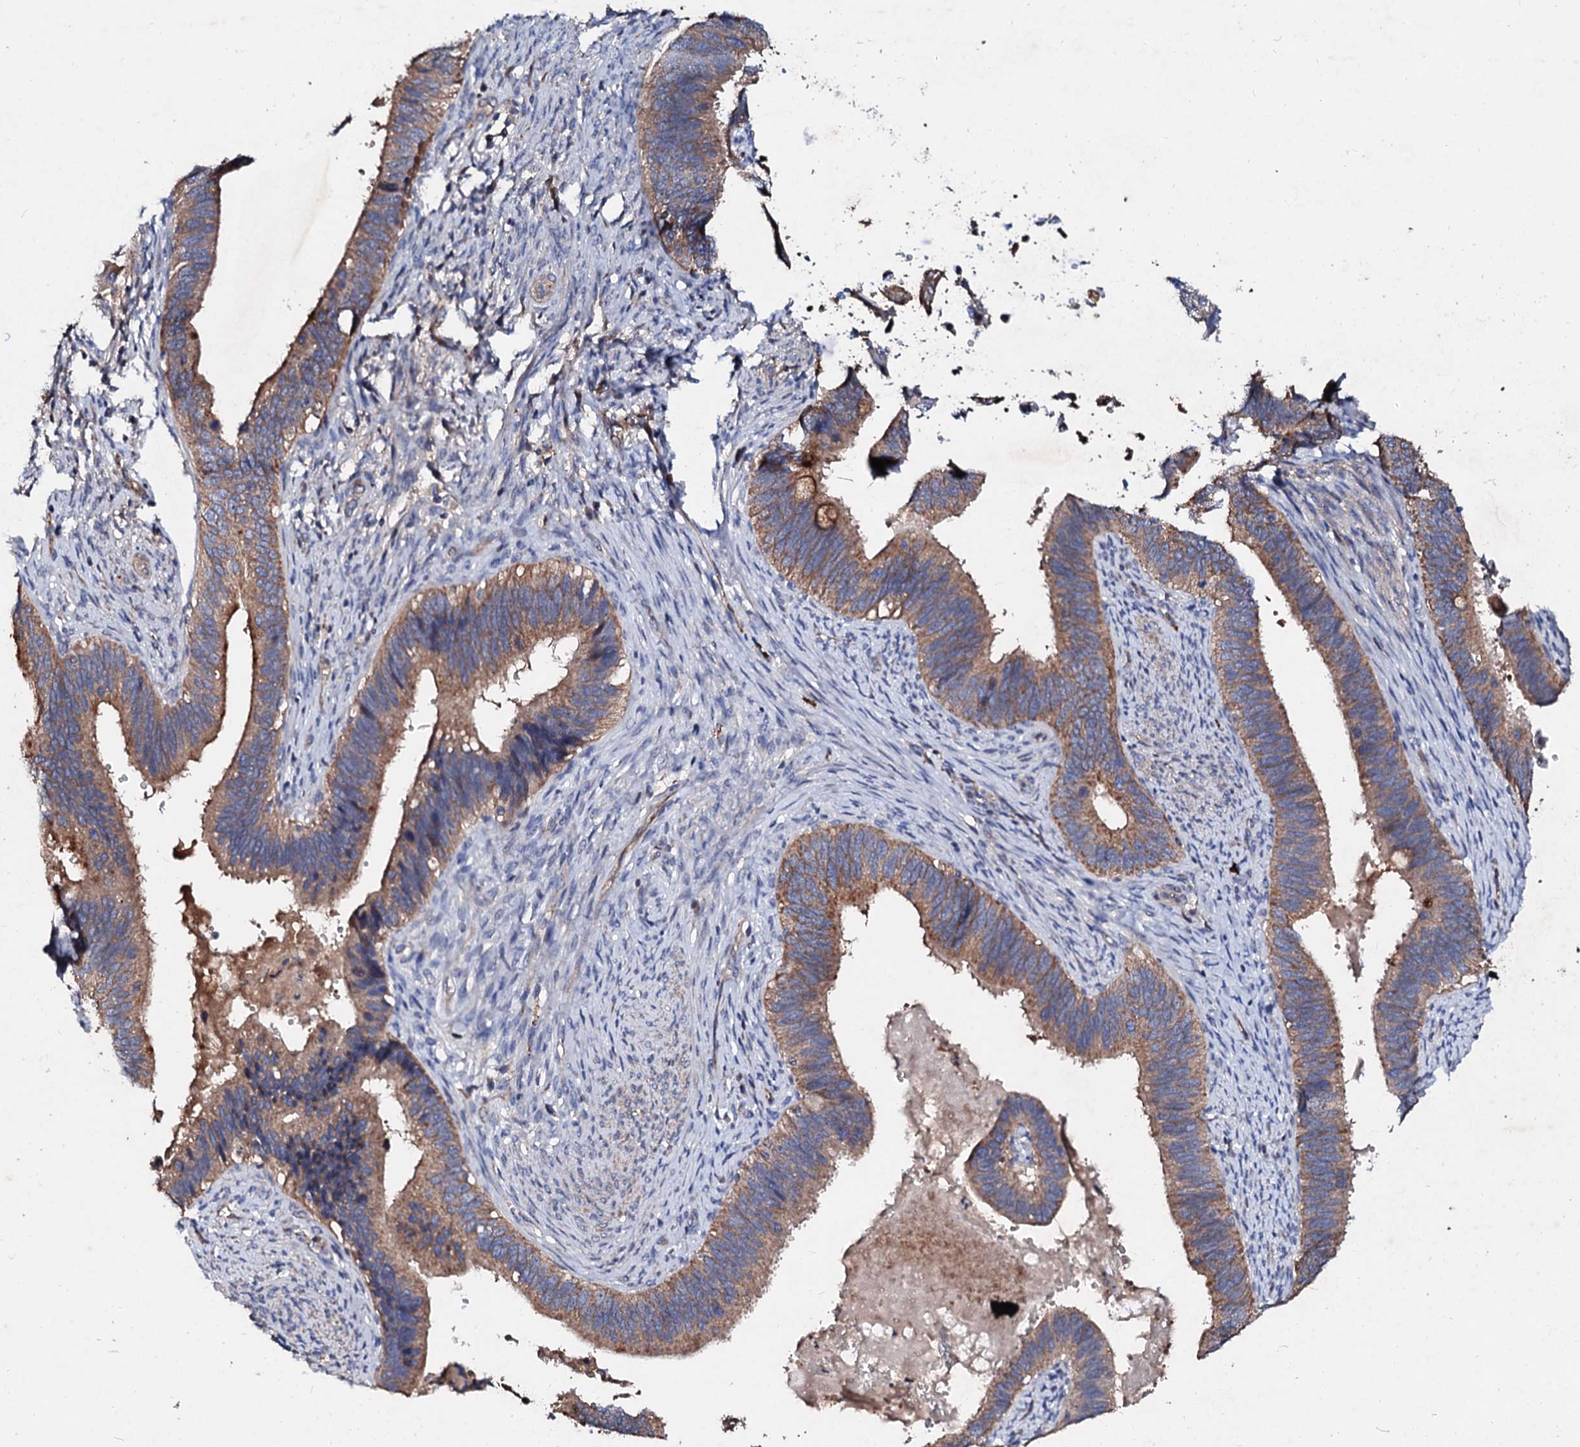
{"staining": {"intensity": "moderate", "quantity": ">75%", "location": "cytoplasmic/membranous"}, "tissue": "cervical cancer", "cell_type": "Tumor cells", "image_type": "cancer", "snomed": [{"axis": "morphology", "description": "Adenocarcinoma, NOS"}, {"axis": "topography", "description": "Cervix"}], "caption": "Moderate cytoplasmic/membranous staining is identified in approximately >75% of tumor cells in cervical cancer. (DAB (3,3'-diaminobenzidine) IHC, brown staining for protein, blue staining for nuclei).", "gene": "FIBIN", "patient": {"sex": "female", "age": 42}}